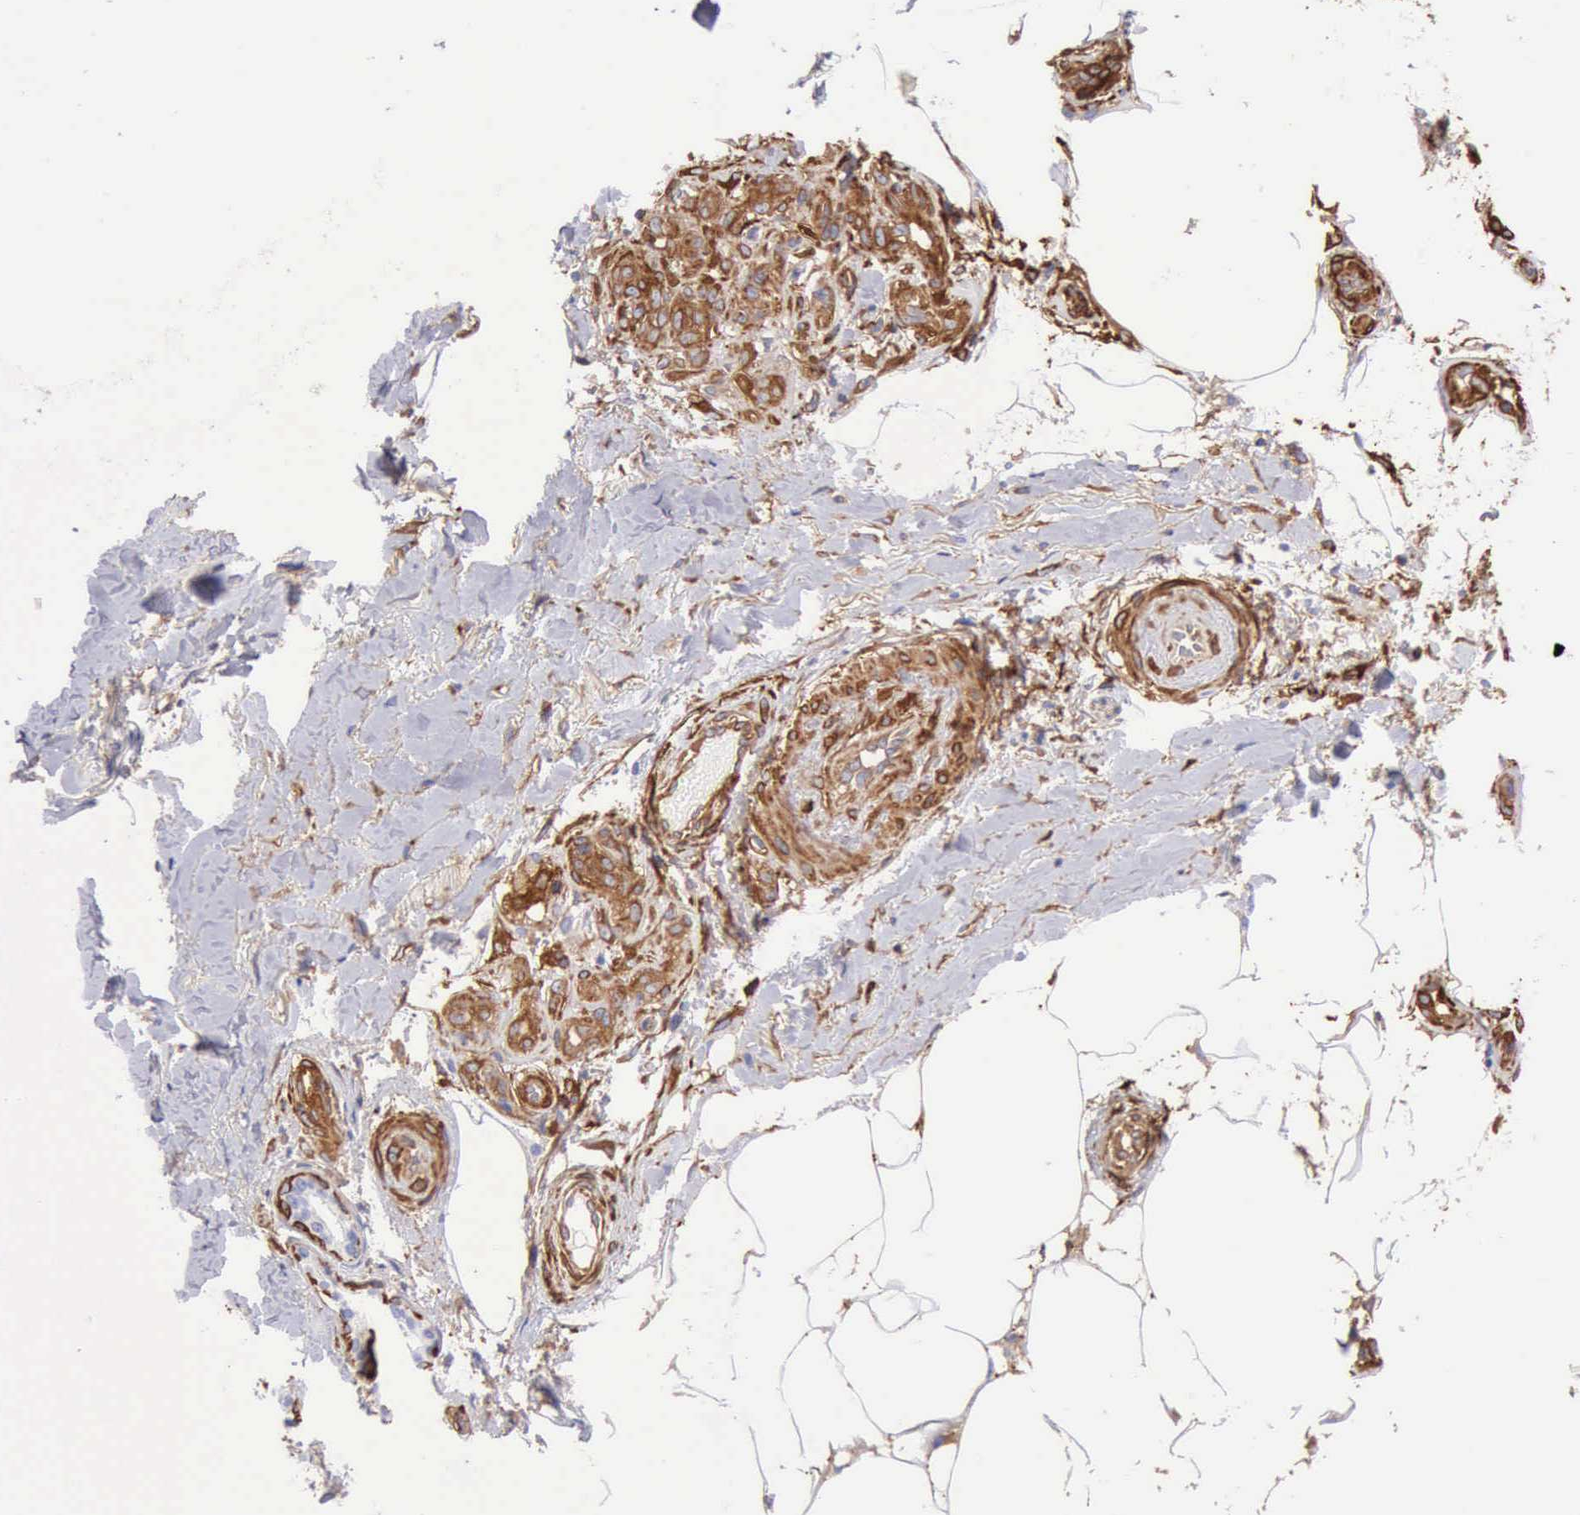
{"staining": {"intensity": "strong", "quantity": ">75%", "location": "cytoplasmic/membranous"}, "tissue": "melanoma", "cell_type": "Tumor cells", "image_type": "cancer", "snomed": [{"axis": "morphology", "description": "Malignant melanoma, NOS"}, {"axis": "topography", "description": "Skin"}], "caption": "A high amount of strong cytoplasmic/membranous expression is seen in about >75% of tumor cells in malignant melanoma tissue.", "gene": "FLNA", "patient": {"sex": "female", "age": 85}}